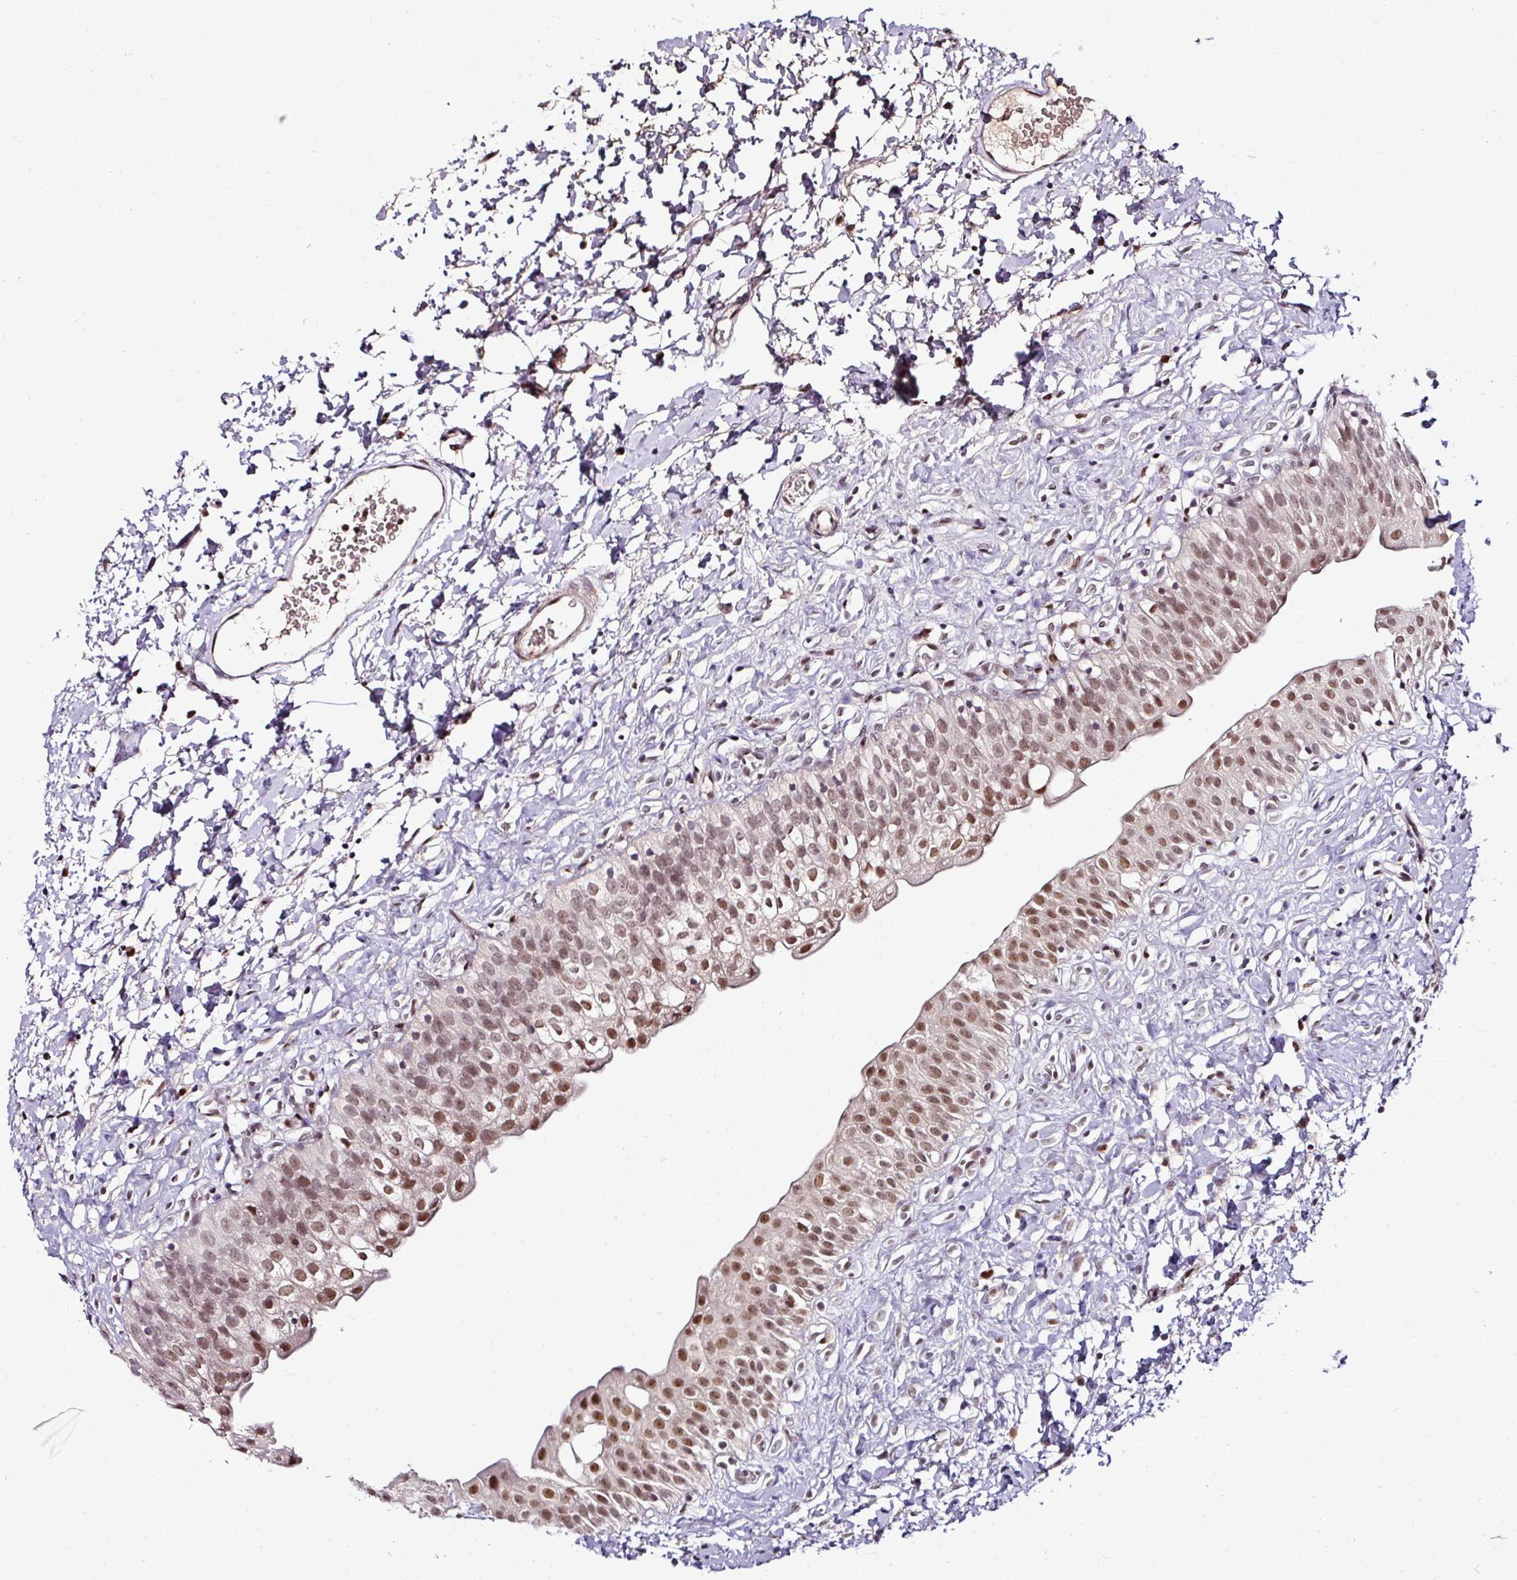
{"staining": {"intensity": "moderate", "quantity": ">75%", "location": "nuclear"}, "tissue": "urinary bladder", "cell_type": "Urothelial cells", "image_type": "normal", "snomed": [{"axis": "morphology", "description": "Normal tissue, NOS"}, {"axis": "topography", "description": "Urinary bladder"}], "caption": "Protein staining of unremarkable urinary bladder reveals moderate nuclear staining in about >75% of urothelial cells. (Stains: DAB (3,3'-diaminobenzidine) in brown, nuclei in blue, Microscopy: brightfield microscopy at high magnification).", "gene": "KLF16", "patient": {"sex": "male", "age": 51}}